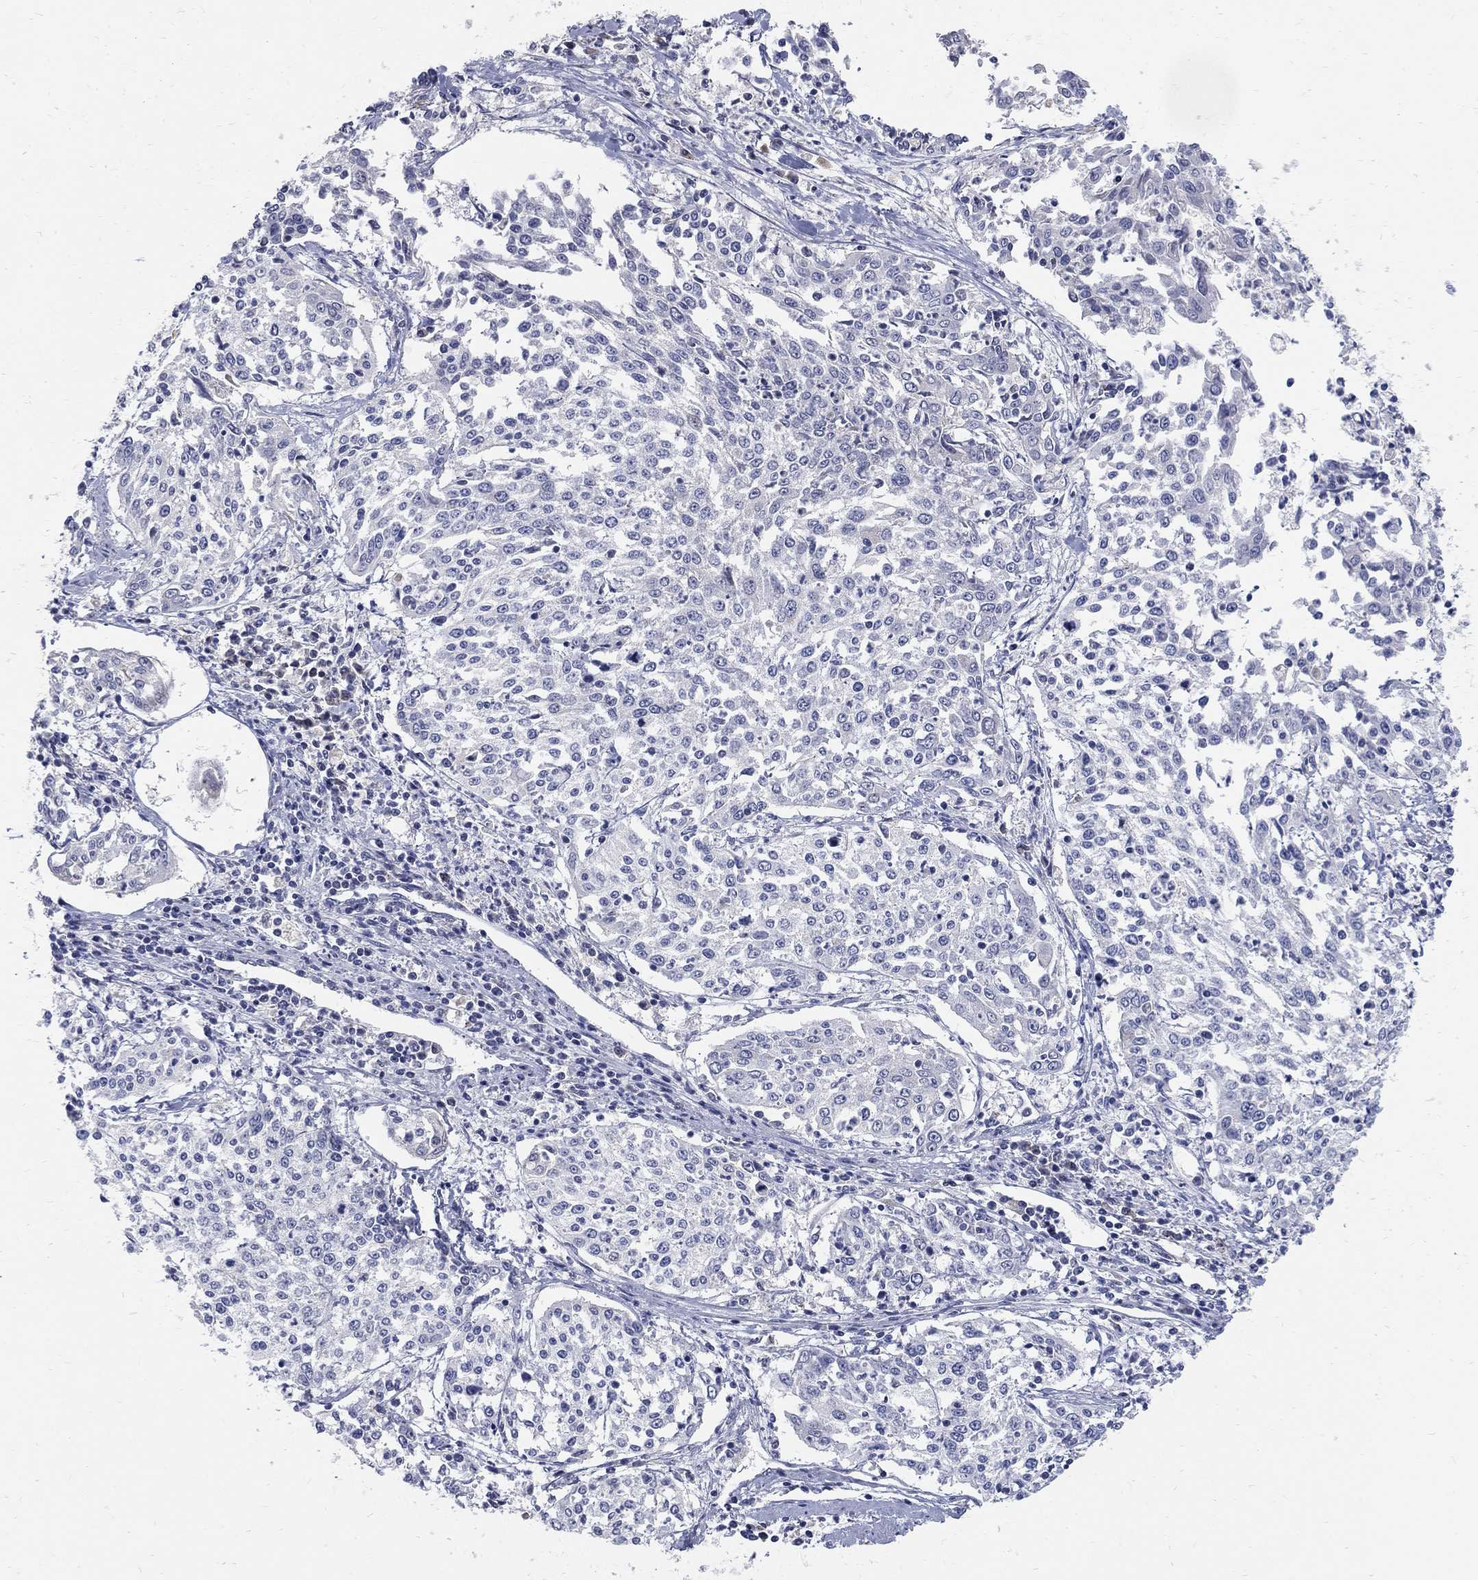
{"staining": {"intensity": "negative", "quantity": "none", "location": "none"}, "tissue": "cervical cancer", "cell_type": "Tumor cells", "image_type": "cancer", "snomed": [{"axis": "morphology", "description": "Squamous cell carcinoma, NOS"}, {"axis": "topography", "description": "Cervix"}], "caption": "IHC of cervical cancer (squamous cell carcinoma) exhibits no expression in tumor cells. Brightfield microscopy of IHC stained with DAB (brown) and hematoxylin (blue), captured at high magnification.", "gene": "PANK3", "patient": {"sex": "female", "age": 41}}